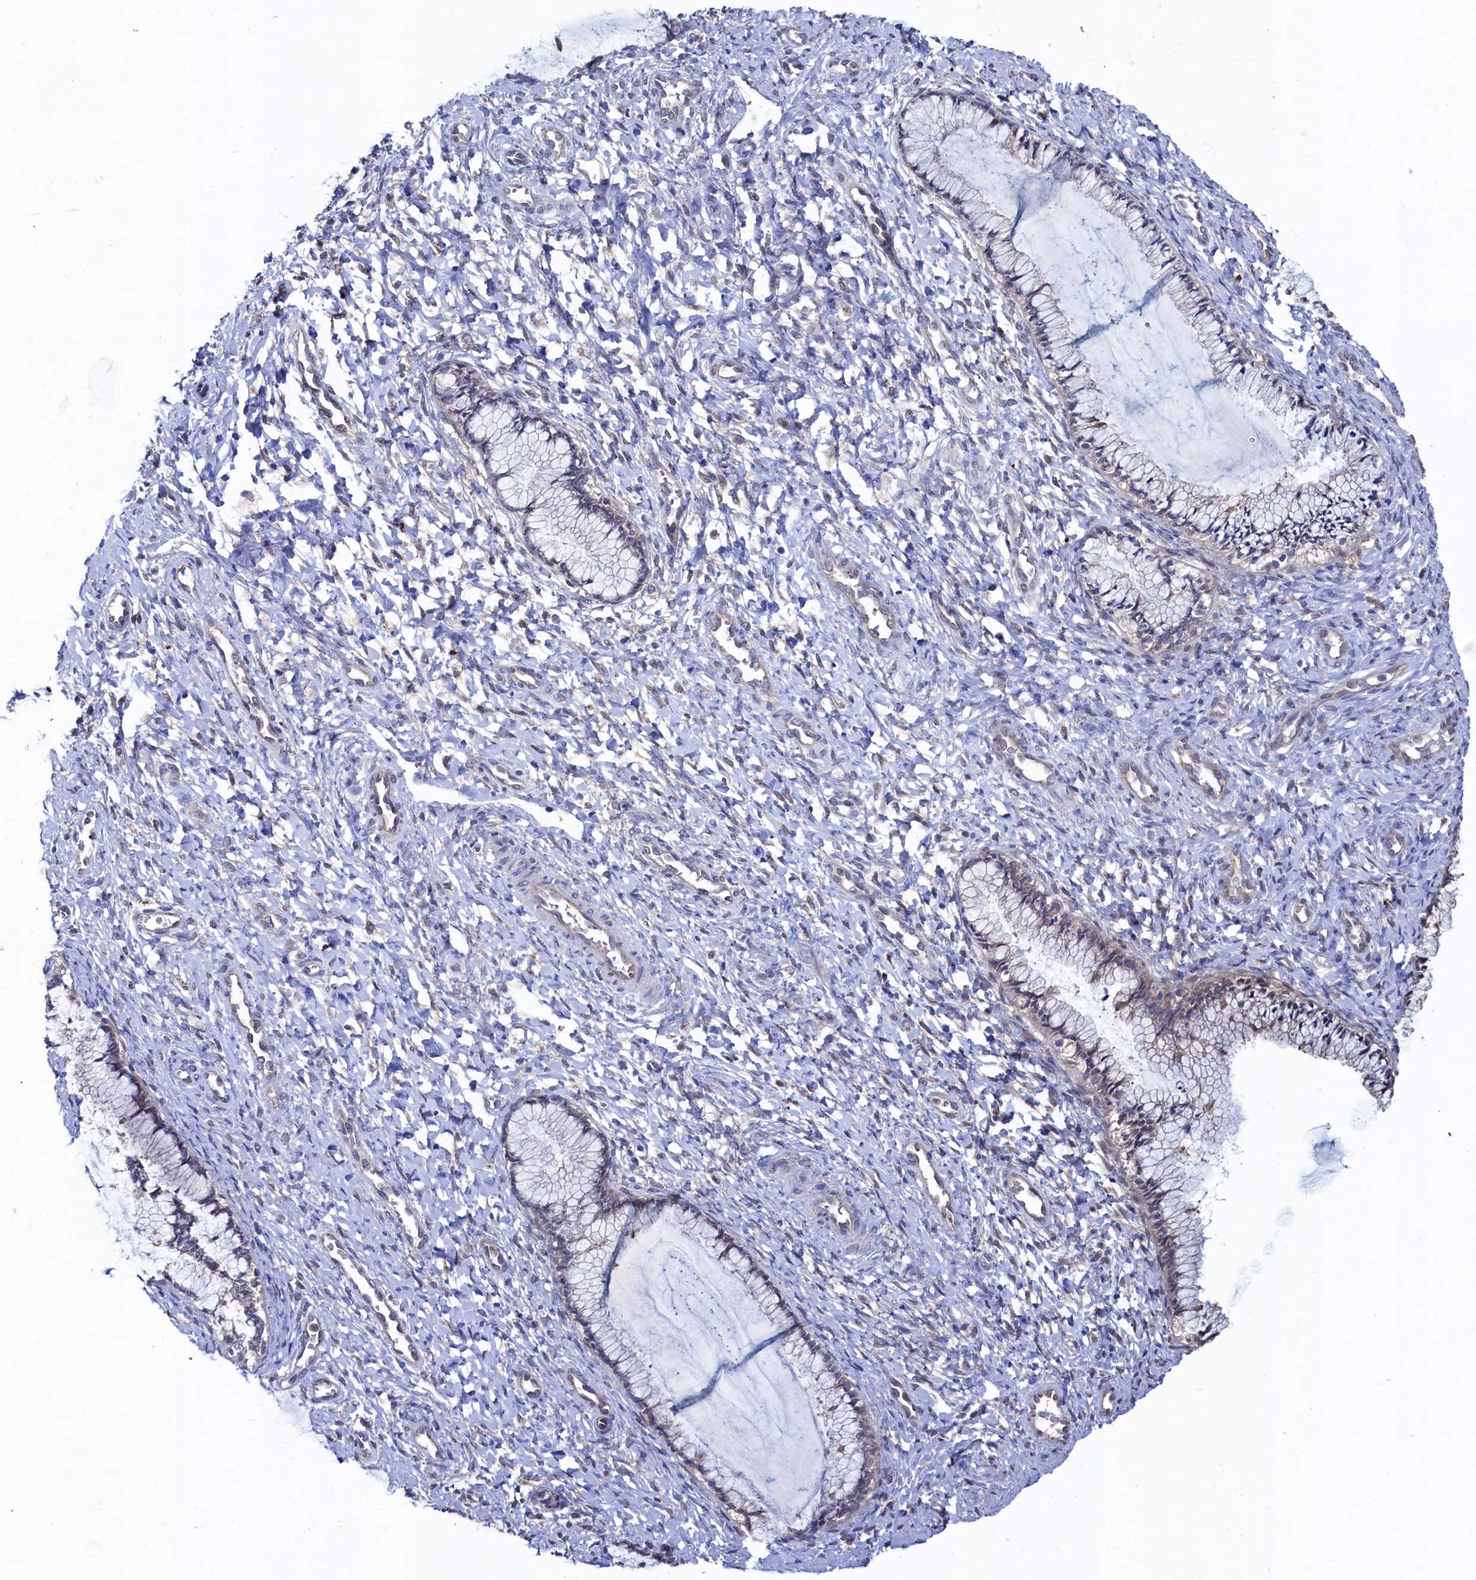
{"staining": {"intensity": "negative", "quantity": "none", "location": "none"}, "tissue": "cervix", "cell_type": "Glandular cells", "image_type": "normal", "snomed": [{"axis": "morphology", "description": "Normal tissue, NOS"}, {"axis": "morphology", "description": "Adenocarcinoma, NOS"}, {"axis": "topography", "description": "Cervix"}], "caption": "Immunohistochemistry photomicrograph of benign cervix: human cervix stained with DAB (3,3'-diaminobenzidine) displays no significant protein expression in glandular cells. Brightfield microscopy of immunohistochemistry stained with DAB (brown) and hematoxylin (blue), captured at high magnification.", "gene": "RNH1", "patient": {"sex": "female", "age": 29}}